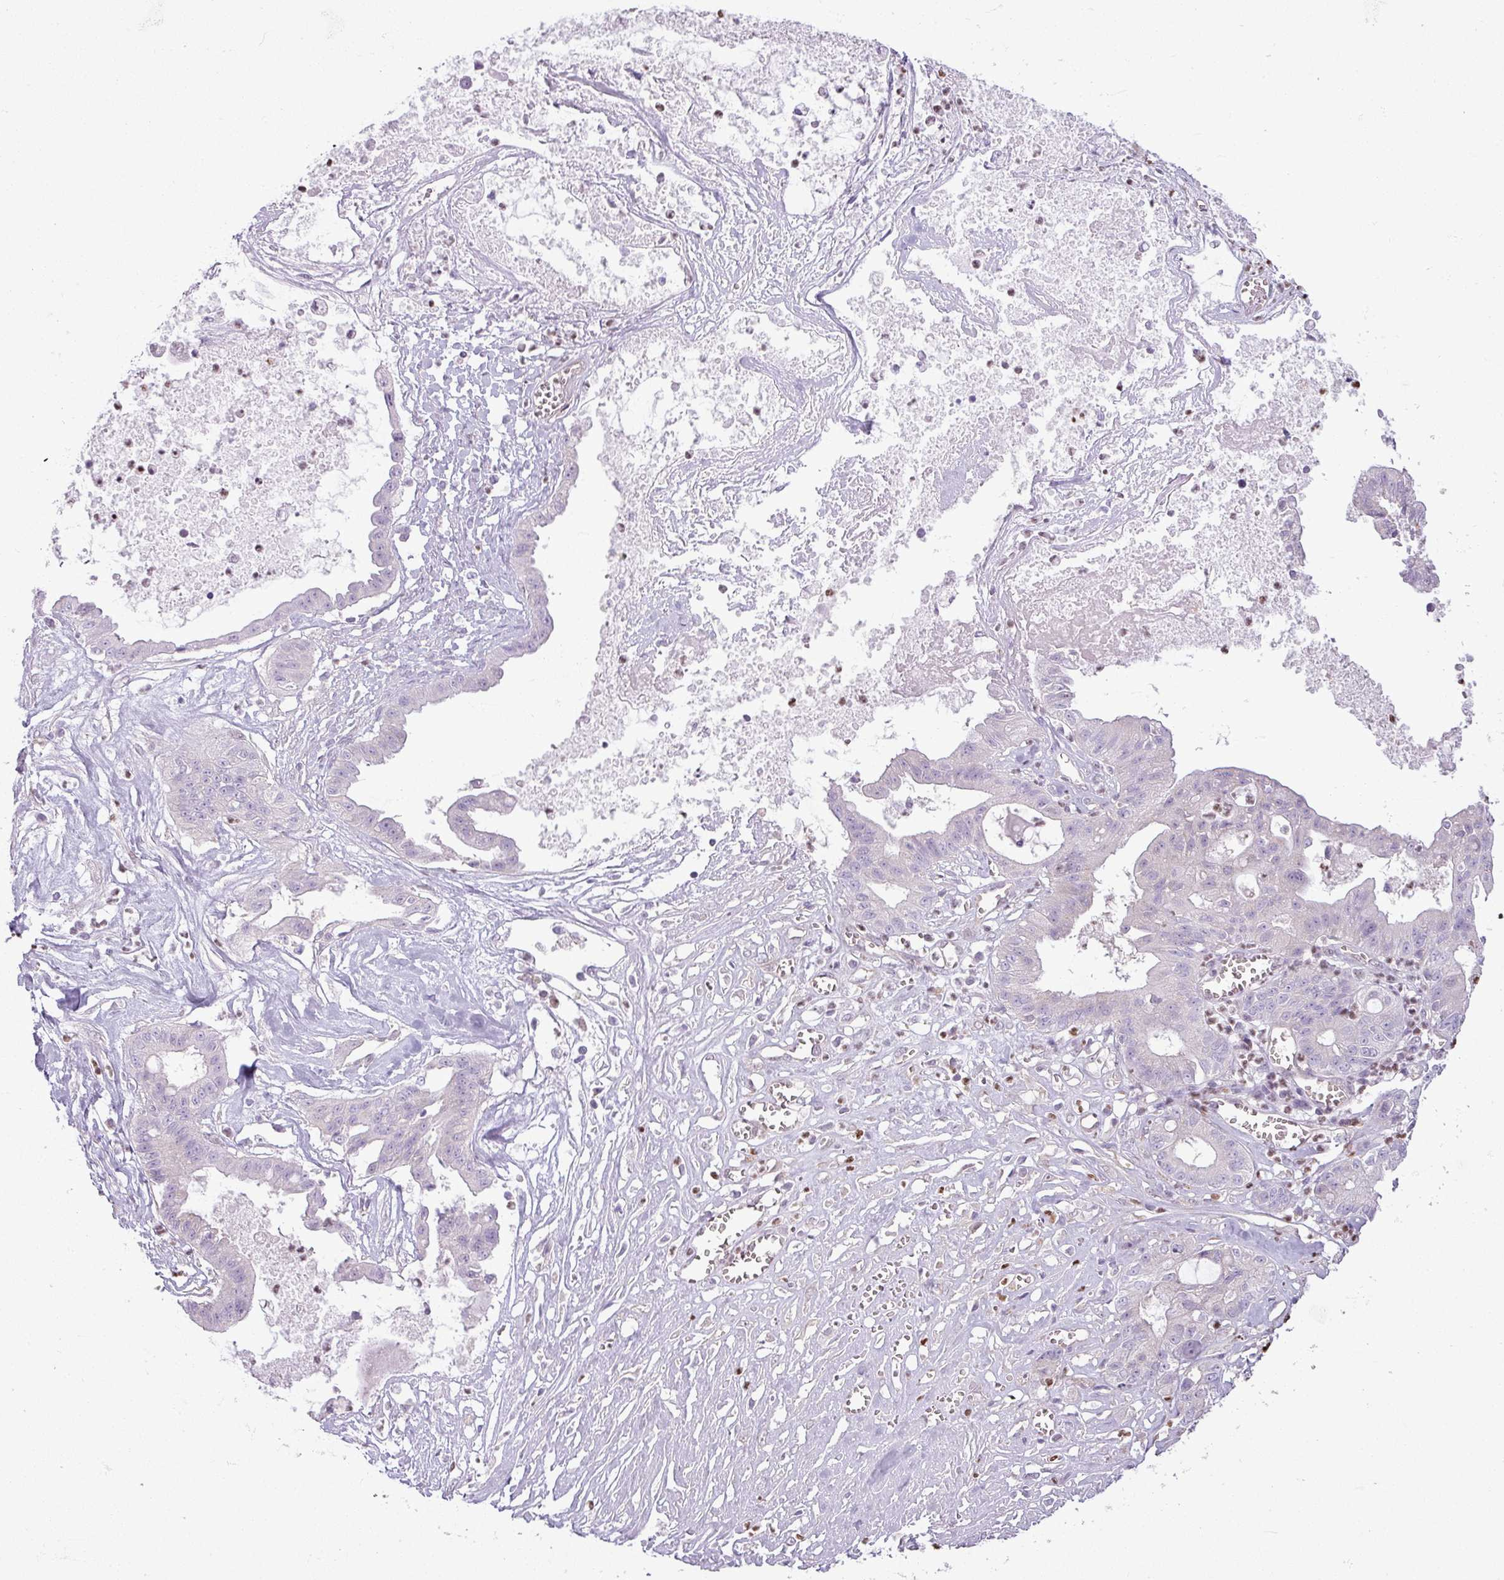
{"staining": {"intensity": "negative", "quantity": "none", "location": "none"}, "tissue": "ovarian cancer", "cell_type": "Tumor cells", "image_type": "cancer", "snomed": [{"axis": "morphology", "description": "Cystadenocarcinoma, mucinous, NOS"}, {"axis": "topography", "description": "Ovary"}], "caption": "DAB immunohistochemical staining of ovarian cancer (mucinous cystadenocarcinoma) reveals no significant staining in tumor cells.", "gene": "CCDC144A", "patient": {"sex": "female", "age": 70}}